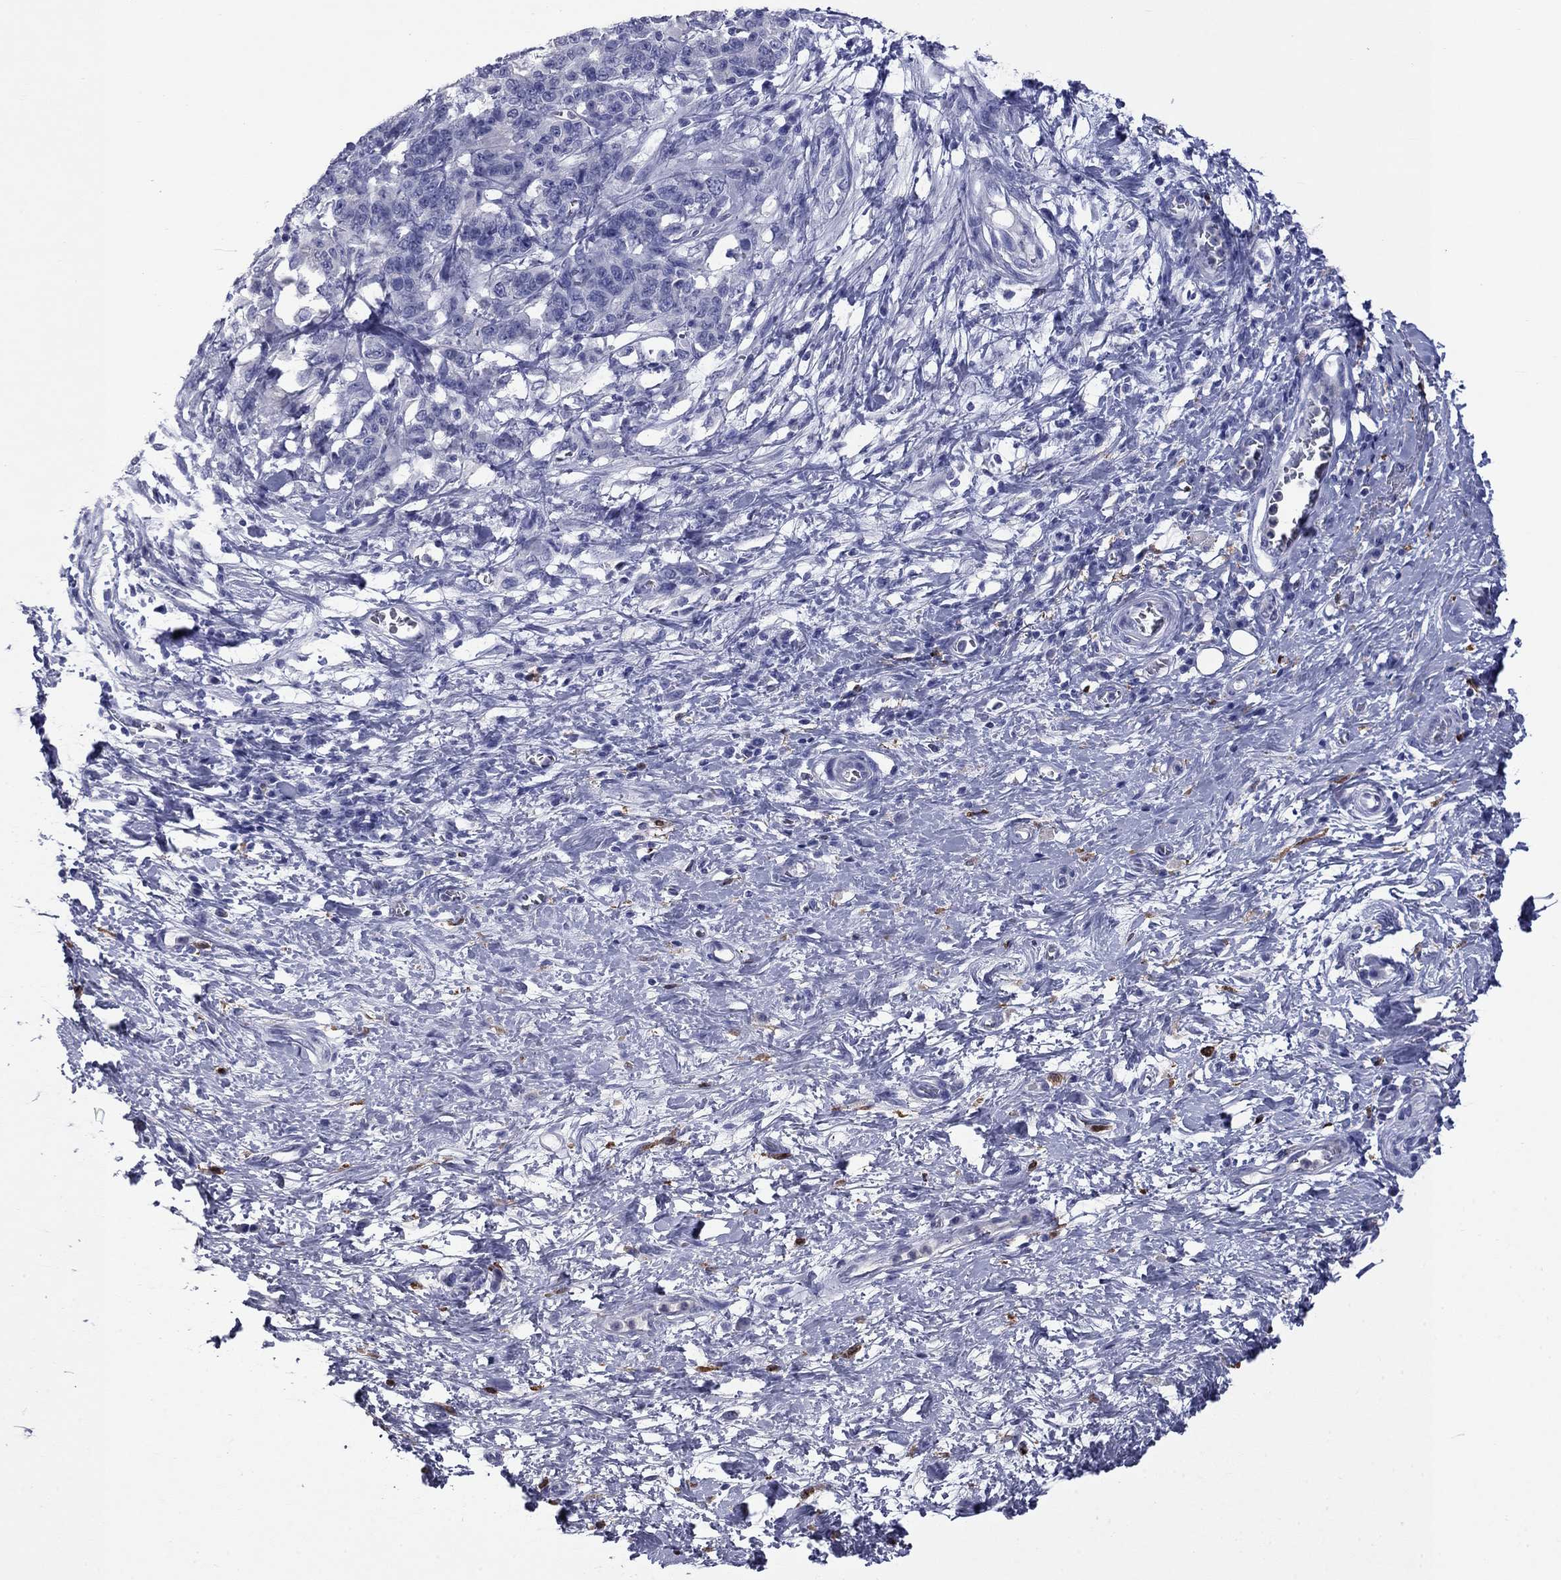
{"staining": {"intensity": "negative", "quantity": "none", "location": "none"}, "tissue": "stomach cancer", "cell_type": "Tumor cells", "image_type": "cancer", "snomed": [{"axis": "morphology", "description": "Normal tissue, NOS"}, {"axis": "morphology", "description": "Adenocarcinoma, NOS"}, {"axis": "topography", "description": "Stomach"}], "caption": "Photomicrograph shows no protein positivity in tumor cells of stomach cancer (adenocarcinoma) tissue.", "gene": "CFAP119", "patient": {"sex": "female", "age": 64}}